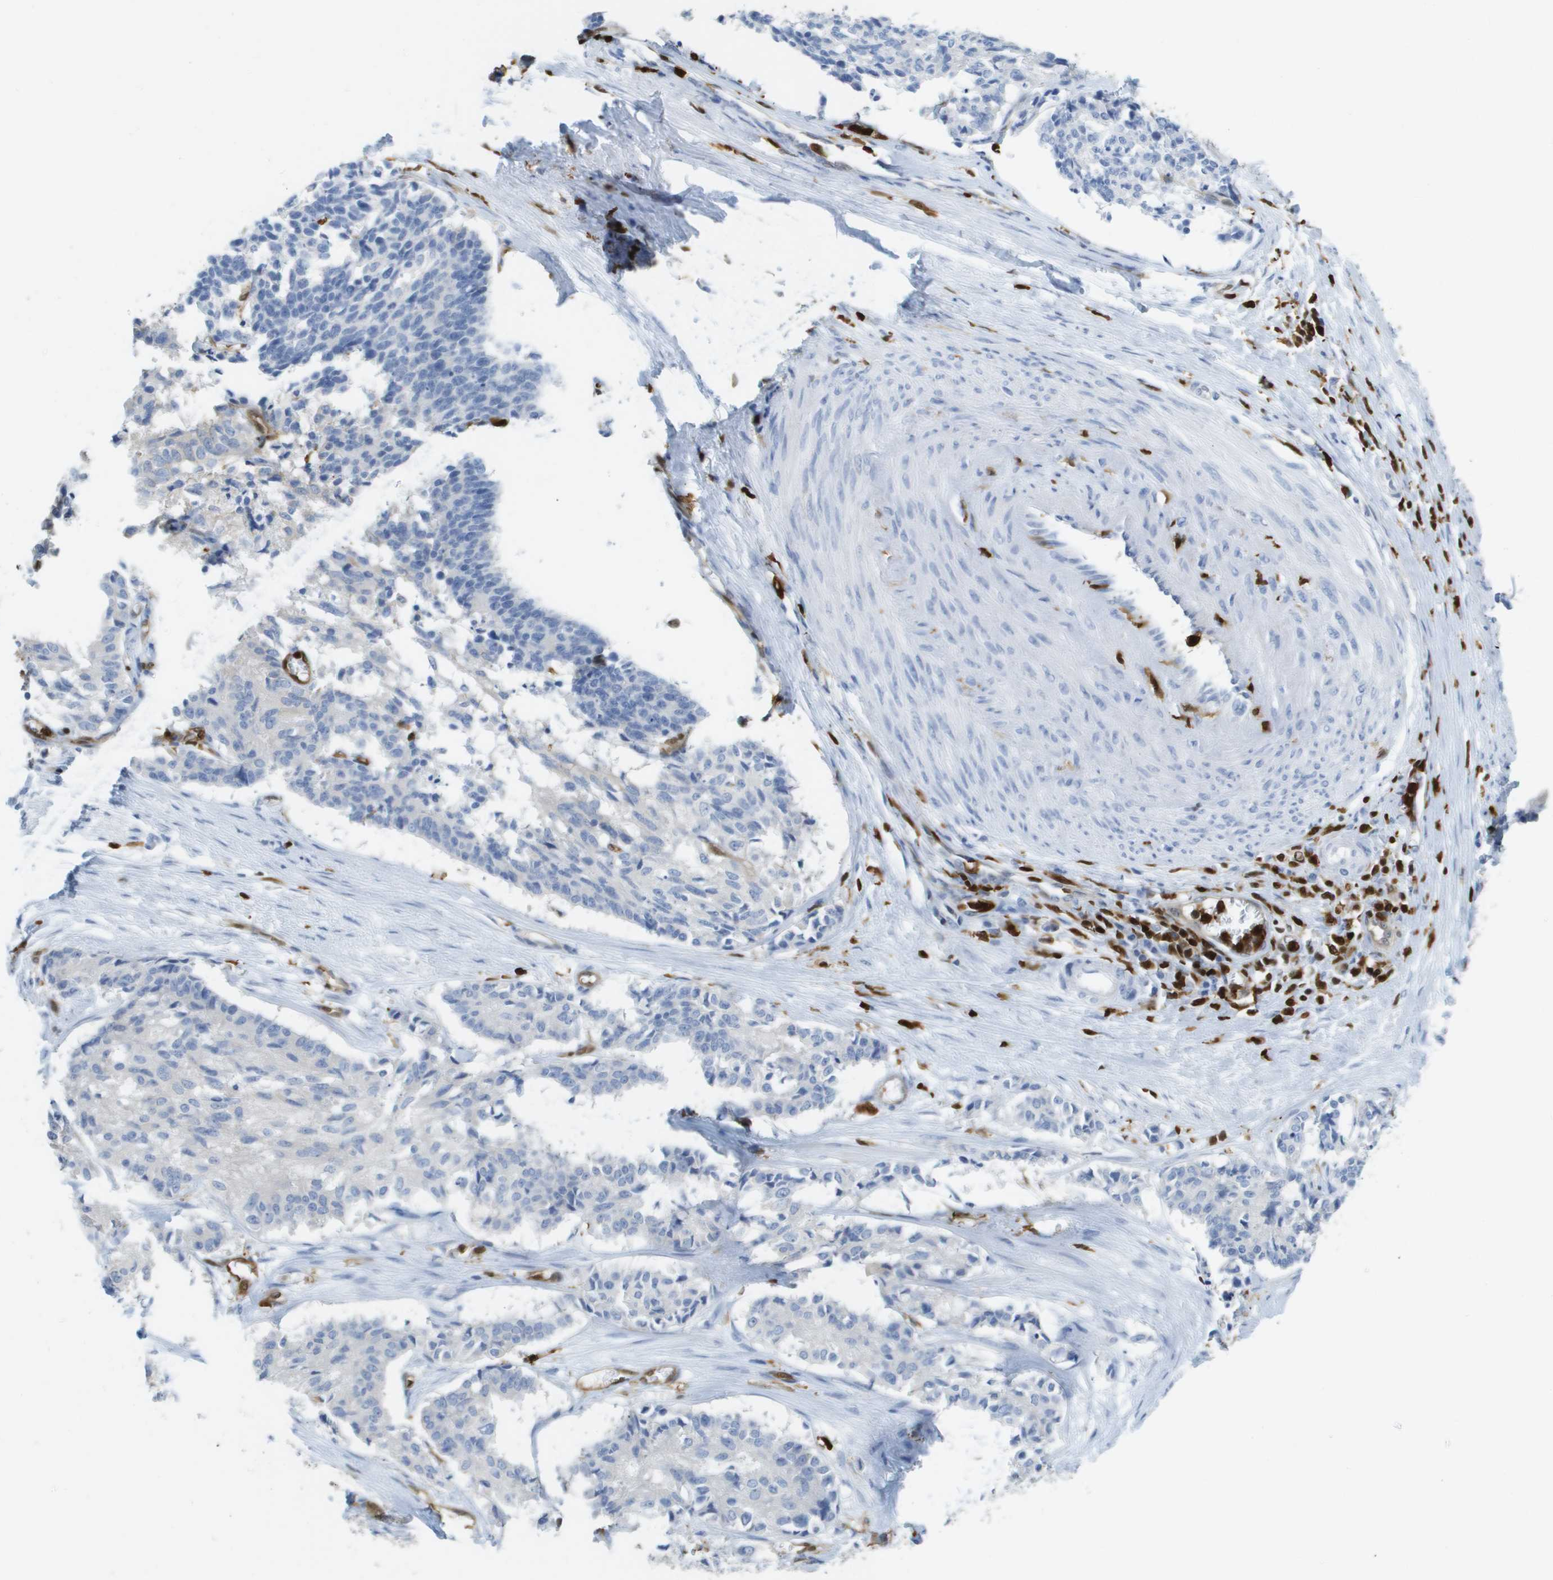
{"staining": {"intensity": "negative", "quantity": "none", "location": "none"}, "tissue": "cervical cancer", "cell_type": "Tumor cells", "image_type": "cancer", "snomed": [{"axis": "morphology", "description": "Squamous cell carcinoma, NOS"}, {"axis": "topography", "description": "Cervix"}], "caption": "Immunohistochemical staining of human cervical squamous cell carcinoma demonstrates no significant positivity in tumor cells.", "gene": "DOCK5", "patient": {"sex": "female", "age": 35}}